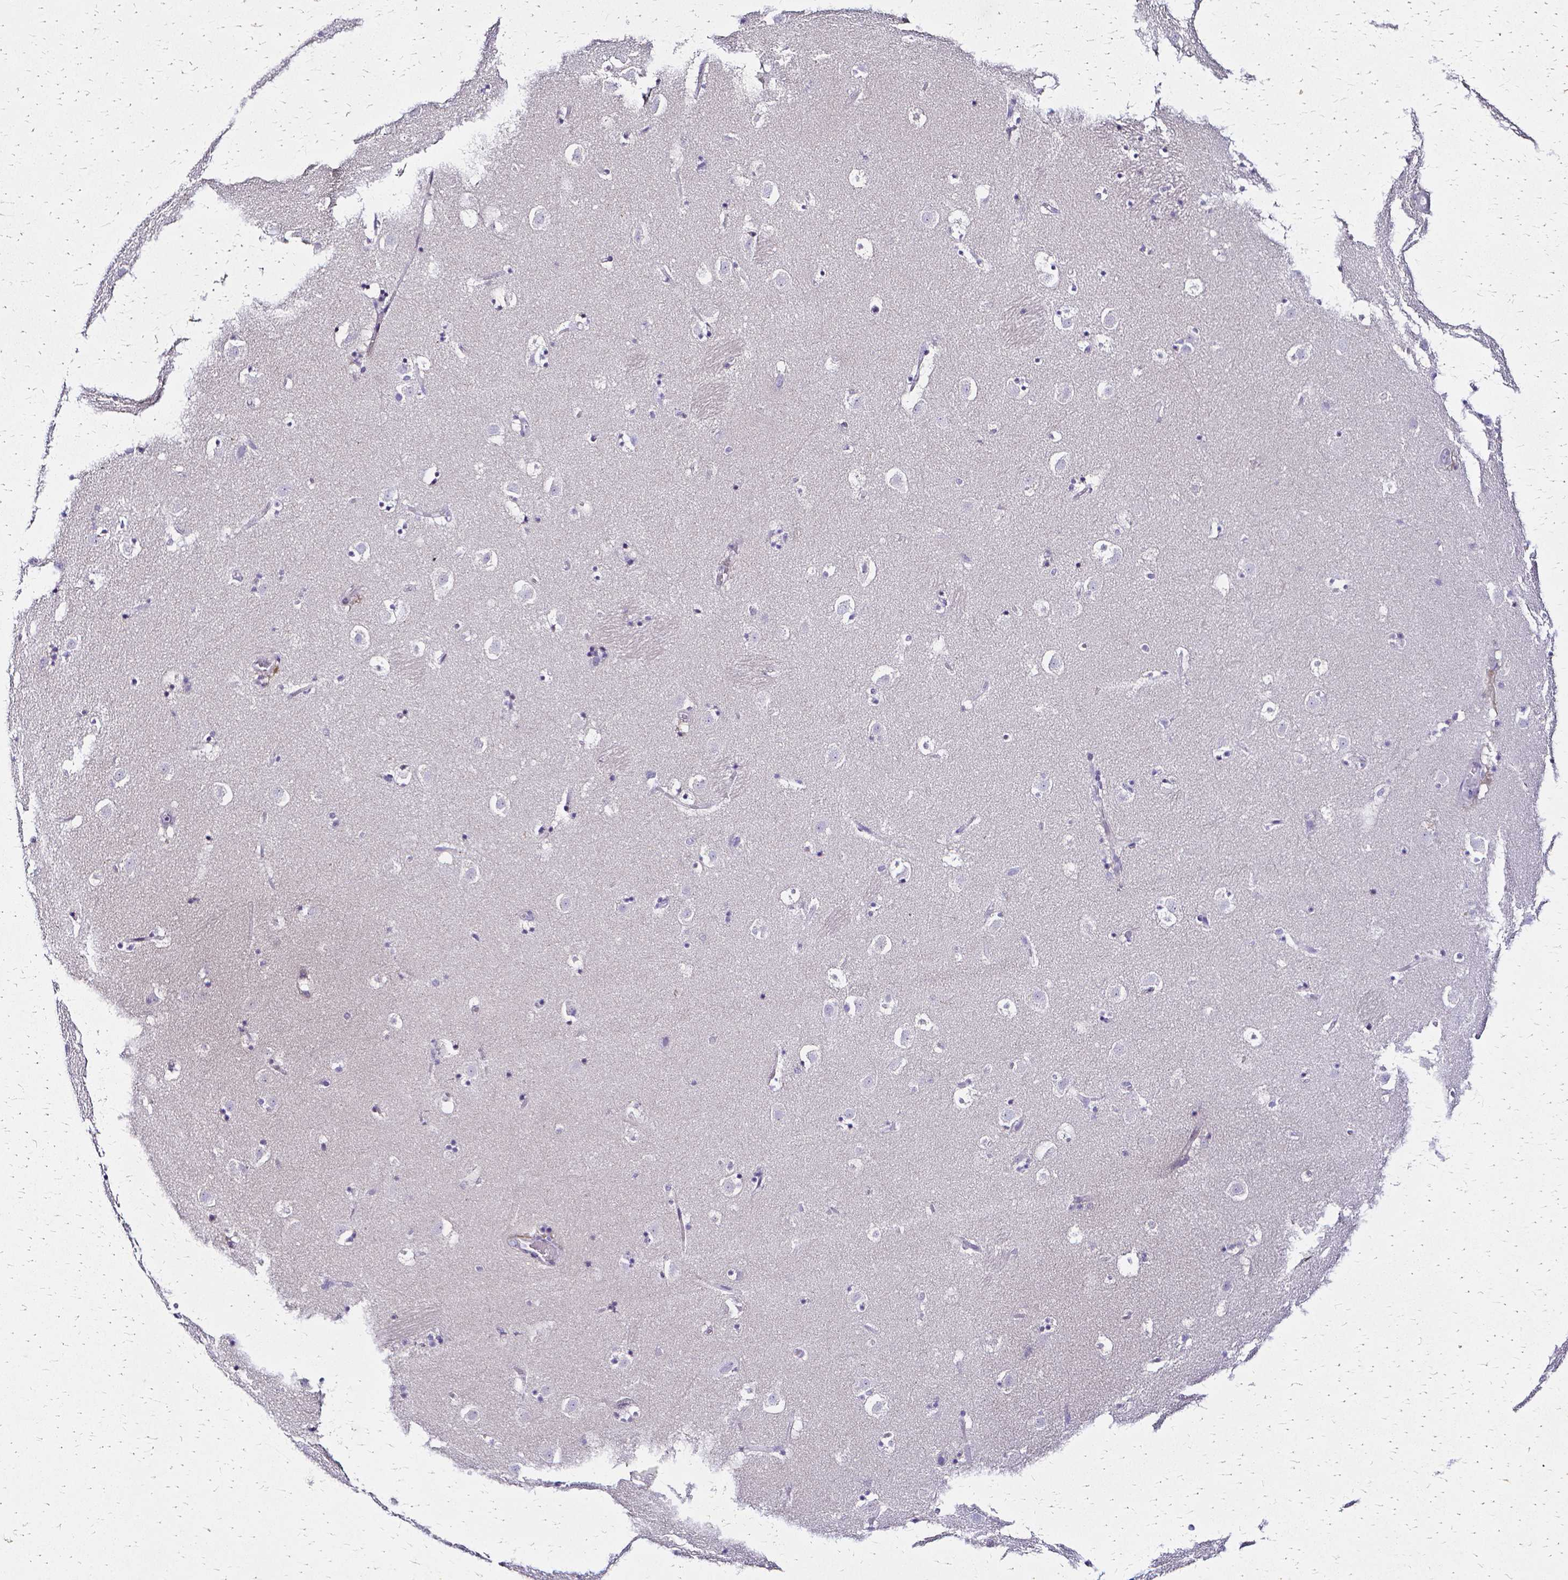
{"staining": {"intensity": "negative", "quantity": "none", "location": "none"}, "tissue": "caudate", "cell_type": "Glial cells", "image_type": "normal", "snomed": [{"axis": "morphology", "description": "Normal tissue, NOS"}, {"axis": "topography", "description": "Lateral ventricle wall"}], "caption": "This is an immunohistochemistry photomicrograph of benign human caudate. There is no expression in glial cells.", "gene": "CCNB1", "patient": {"sex": "male", "age": 37}}